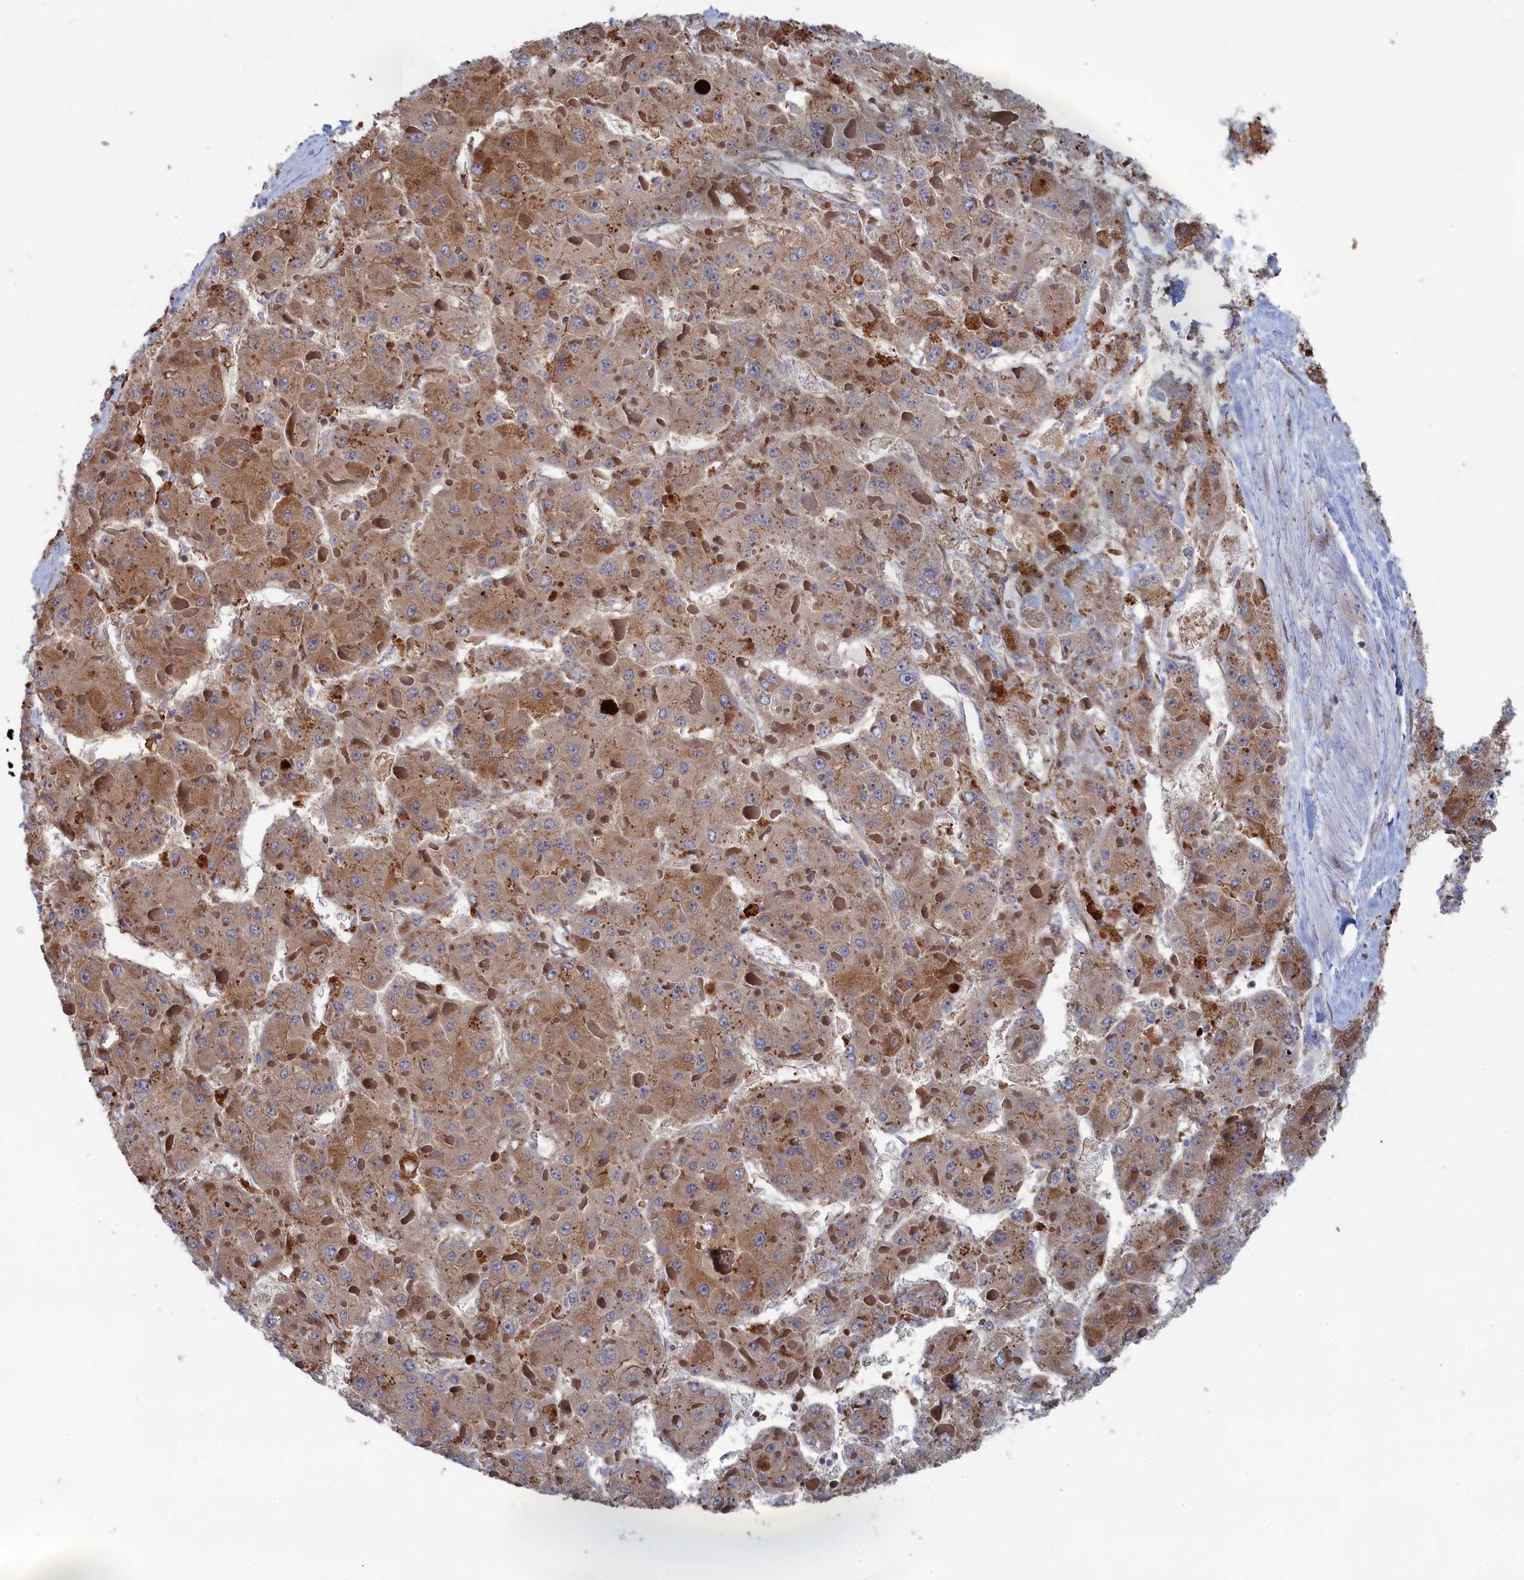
{"staining": {"intensity": "weak", "quantity": ">75%", "location": "cytoplasmic/membranous"}, "tissue": "liver cancer", "cell_type": "Tumor cells", "image_type": "cancer", "snomed": [{"axis": "morphology", "description": "Carcinoma, Hepatocellular, NOS"}, {"axis": "topography", "description": "Liver"}], "caption": "Protein expression by immunohistochemistry shows weak cytoplasmic/membranous expression in about >75% of tumor cells in liver hepatocellular carcinoma.", "gene": "BPIFB6", "patient": {"sex": "female", "age": 73}}